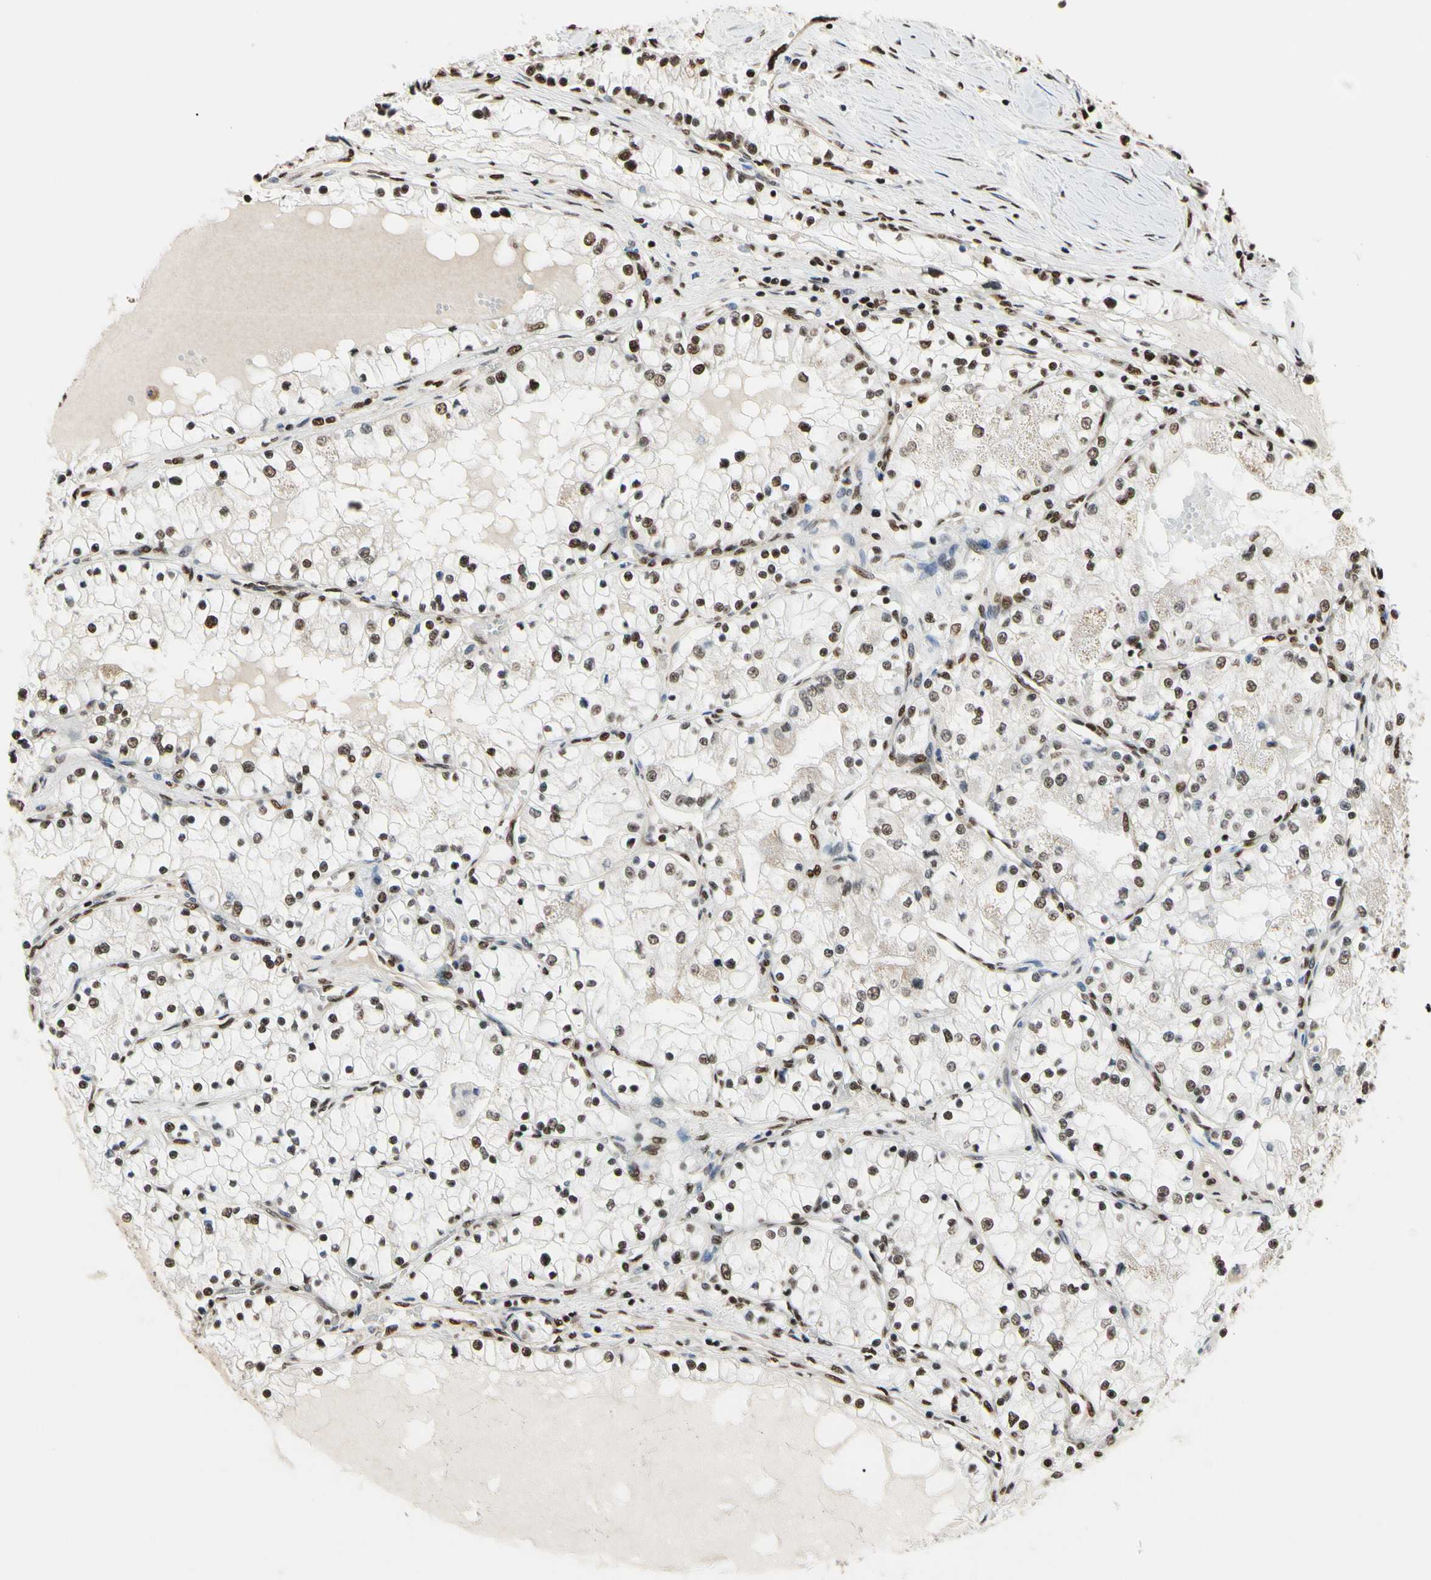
{"staining": {"intensity": "moderate", "quantity": ">75%", "location": "nuclear"}, "tissue": "renal cancer", "cell_type": "Tumor cells", "image_type": "cancer", "snomed": [{"axis": "morphology", "description": "Adenocarcinoma, NOS"}, {"axis": "topography", "description": "Kidney"}], "caption": "Protein expression analysis of adenocarcinoma (renal) displays moderate nuclear positivity in about >75% of tumor cells. The protein is stained brown, and the nuclei are stained in blue (DAB (3,3'-diaminobenzidine) IHC with brightfield microscopy, high magnification).", "gene": "HNRNPK", "patient": {"sex": "male", "age": 68}}